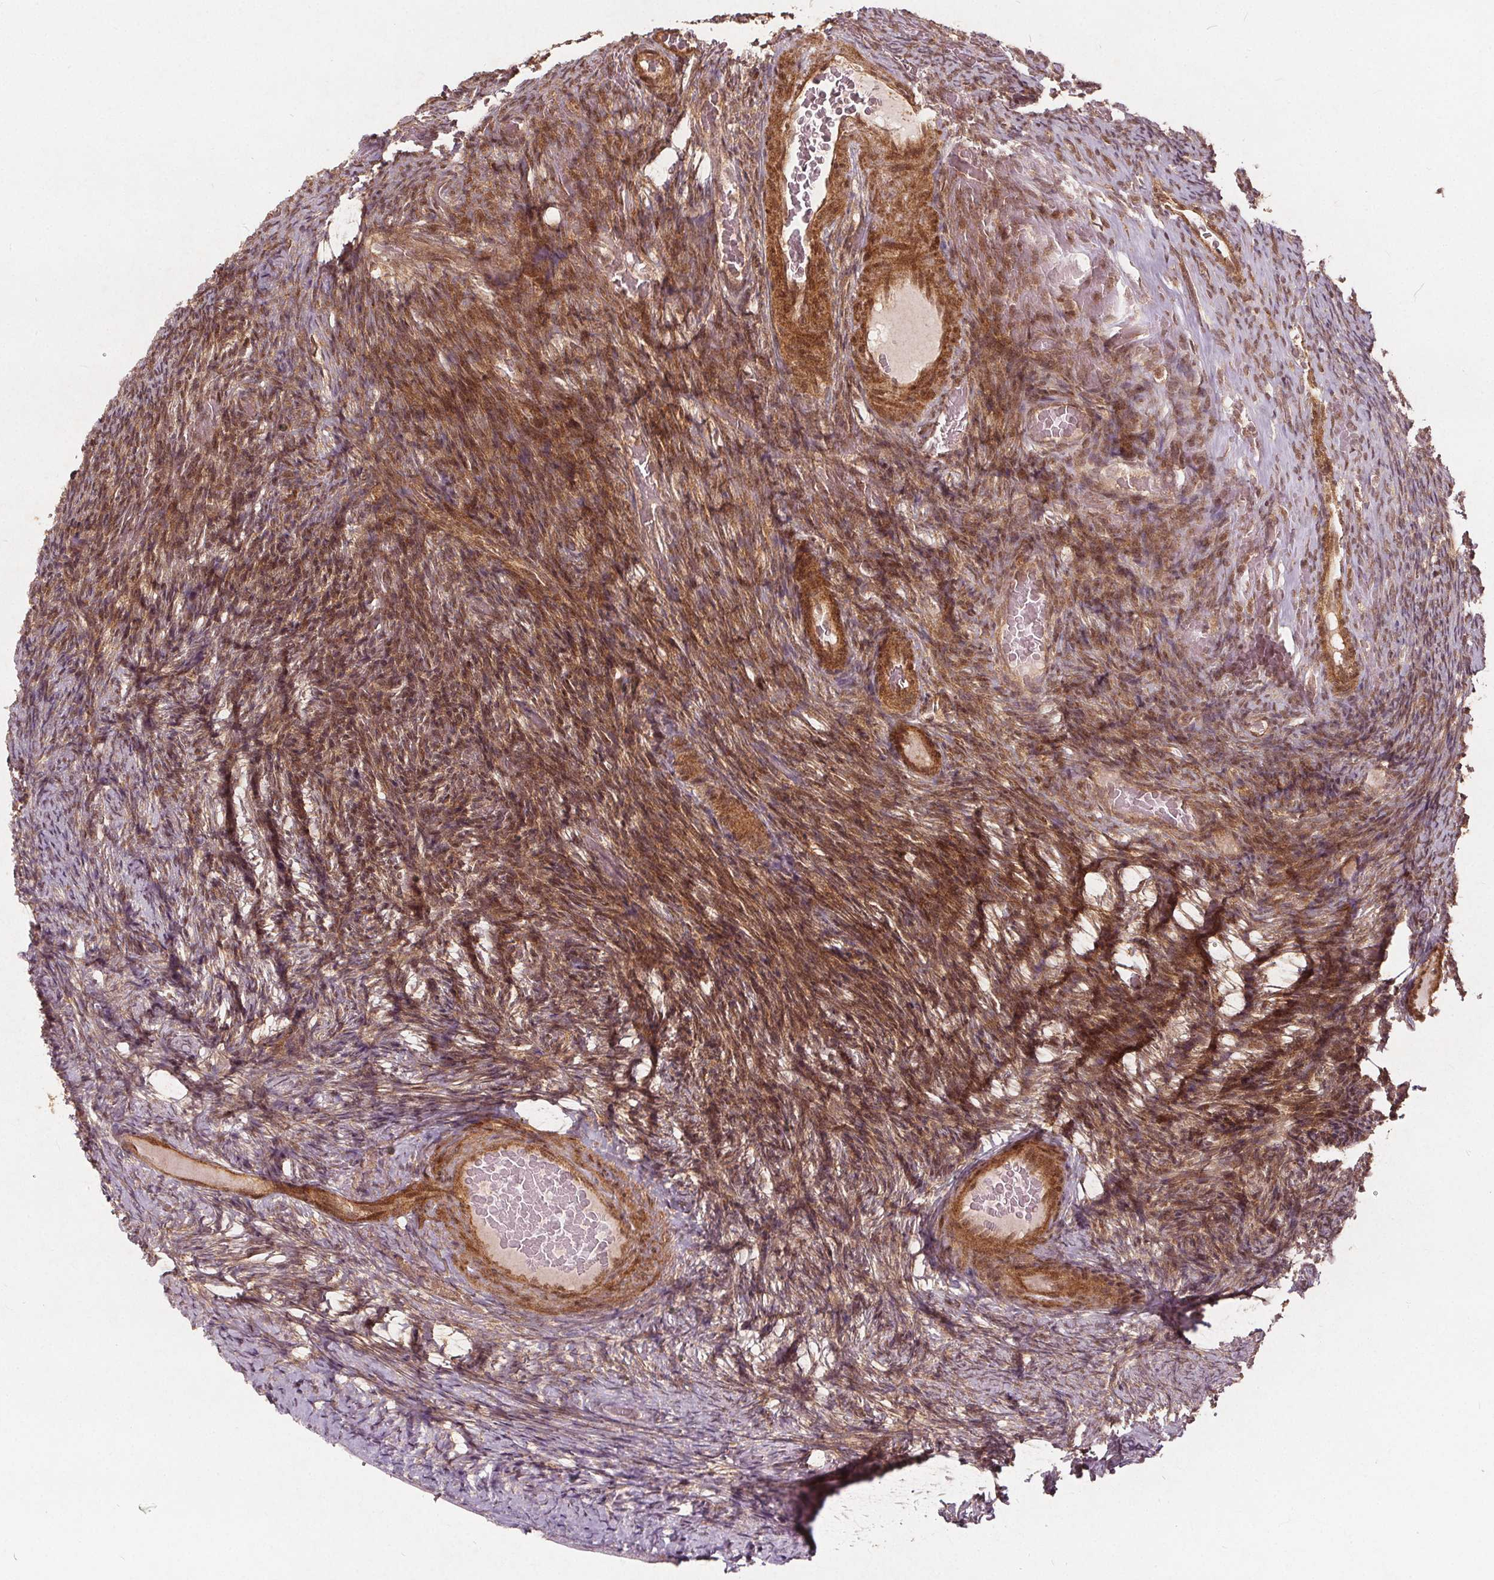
{"staining": {"intensity": "moderate", "quantity": ">75%", "location": "cytoplasmic/membranous"}, "tissue": "ovary", "cell_type": "Ovarian stroma cells", "image_type": "normal", "snomed": [{"axis": "morphology", "description": "Normal tissue, NOS"}, {"axis": "topography", "description": "Ovary"}], "caption": "This photomicrograph exhibits IHC staining of normal ovary, with medium moderate cytoplasmic/membranous staining in about >75% of ovarian stroma cells.", "gene": "PPP1CB", "patient": {"sex": "female", "age": 34}}